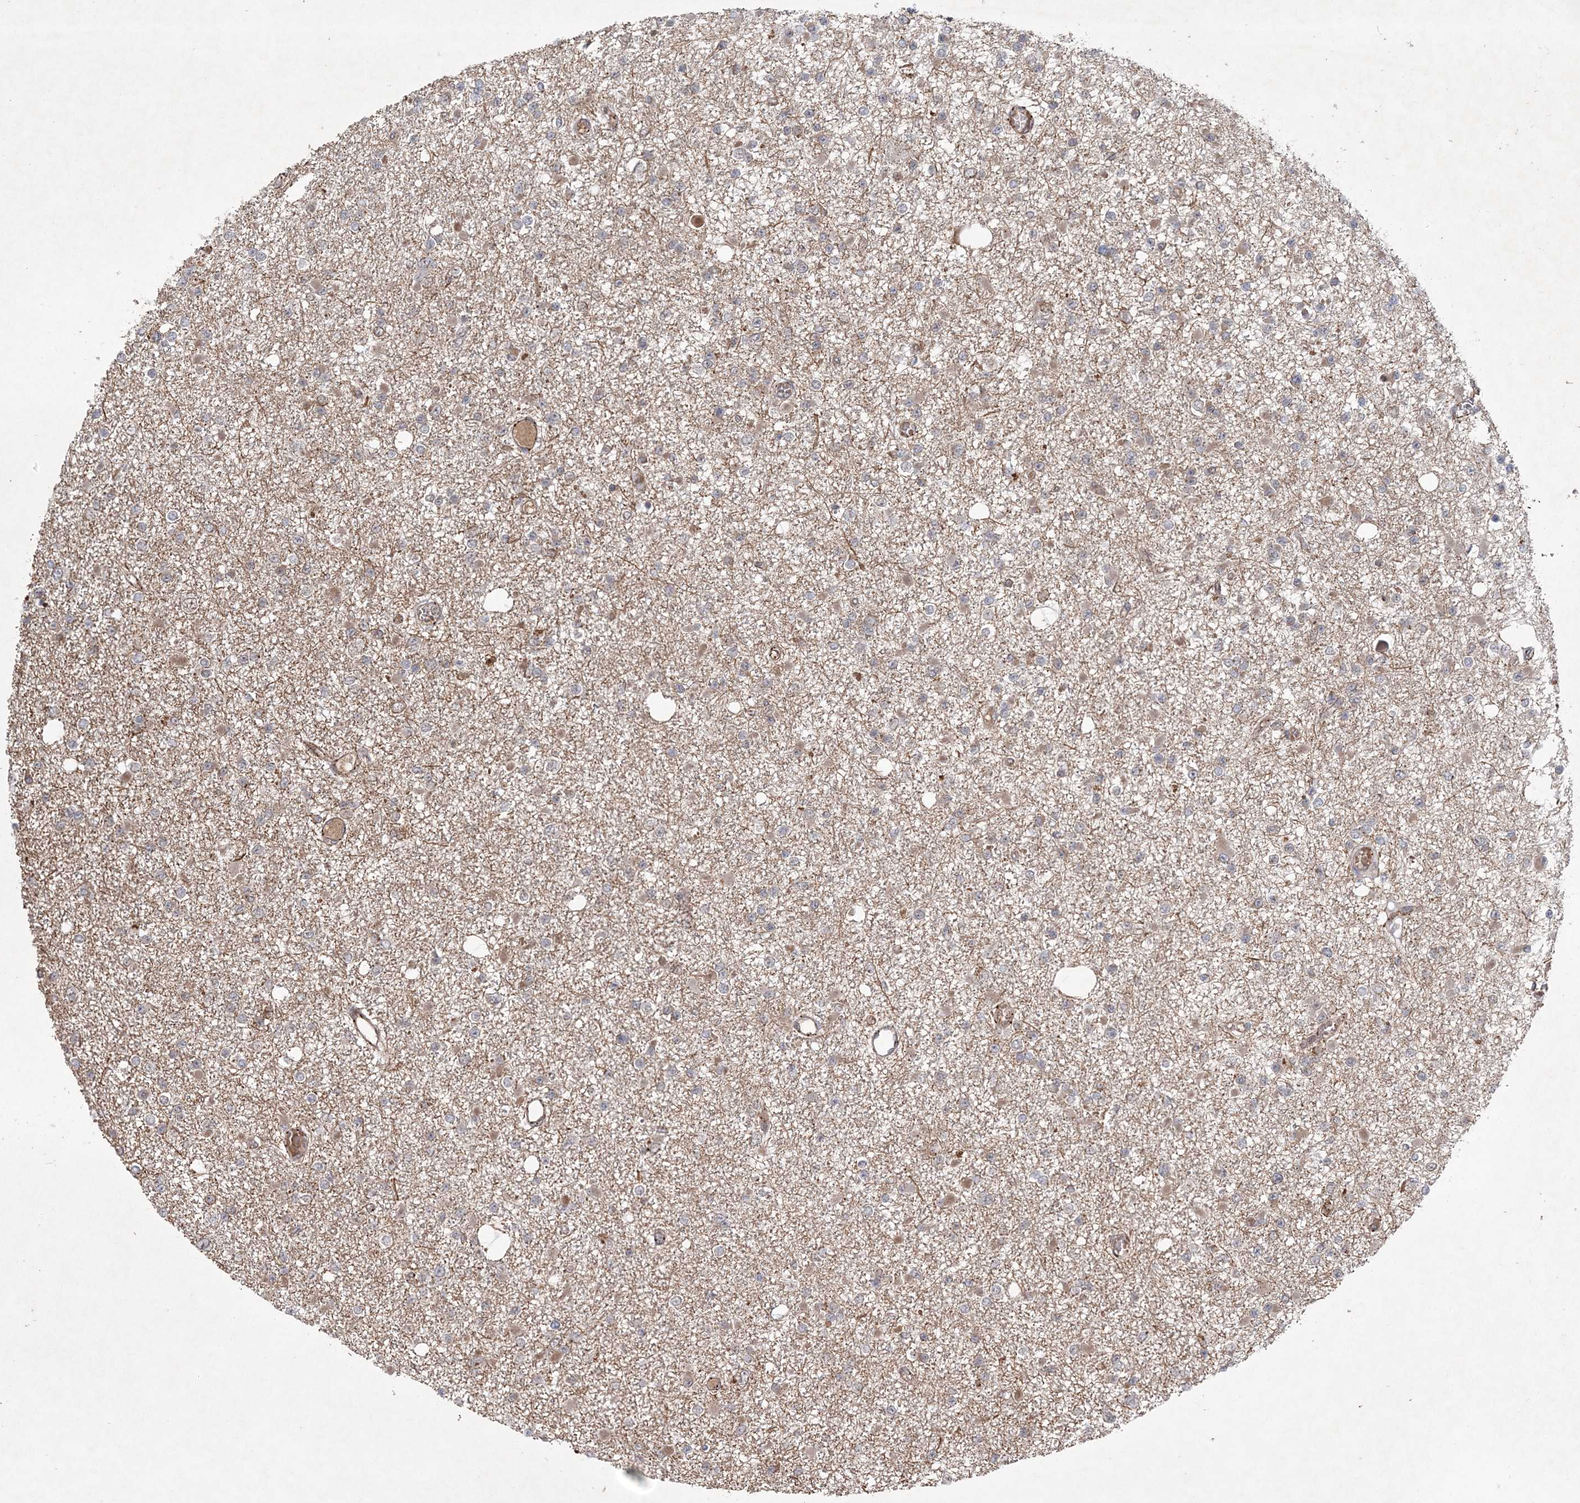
{"staining": {"intensity": "weak", "quantity": "25%-75%", "location": "cytoplasmic/membranous"}, "tissue": "glioma", "cell_type": "Tumor cells", "image_type": "cancer", "snomed": [{"axis": "morphology", "description": "Glioma, malignant, Low grade"}, {"axis": "topography", "description": "Brain"}], "caption": "Weak cytoplasmic/membranous staining is seen in about 25%-75% of tumor cells in low-grade glioma (malignant).", "gene": "UBTD2", "patient": {"sex": "female", "age": 22}}